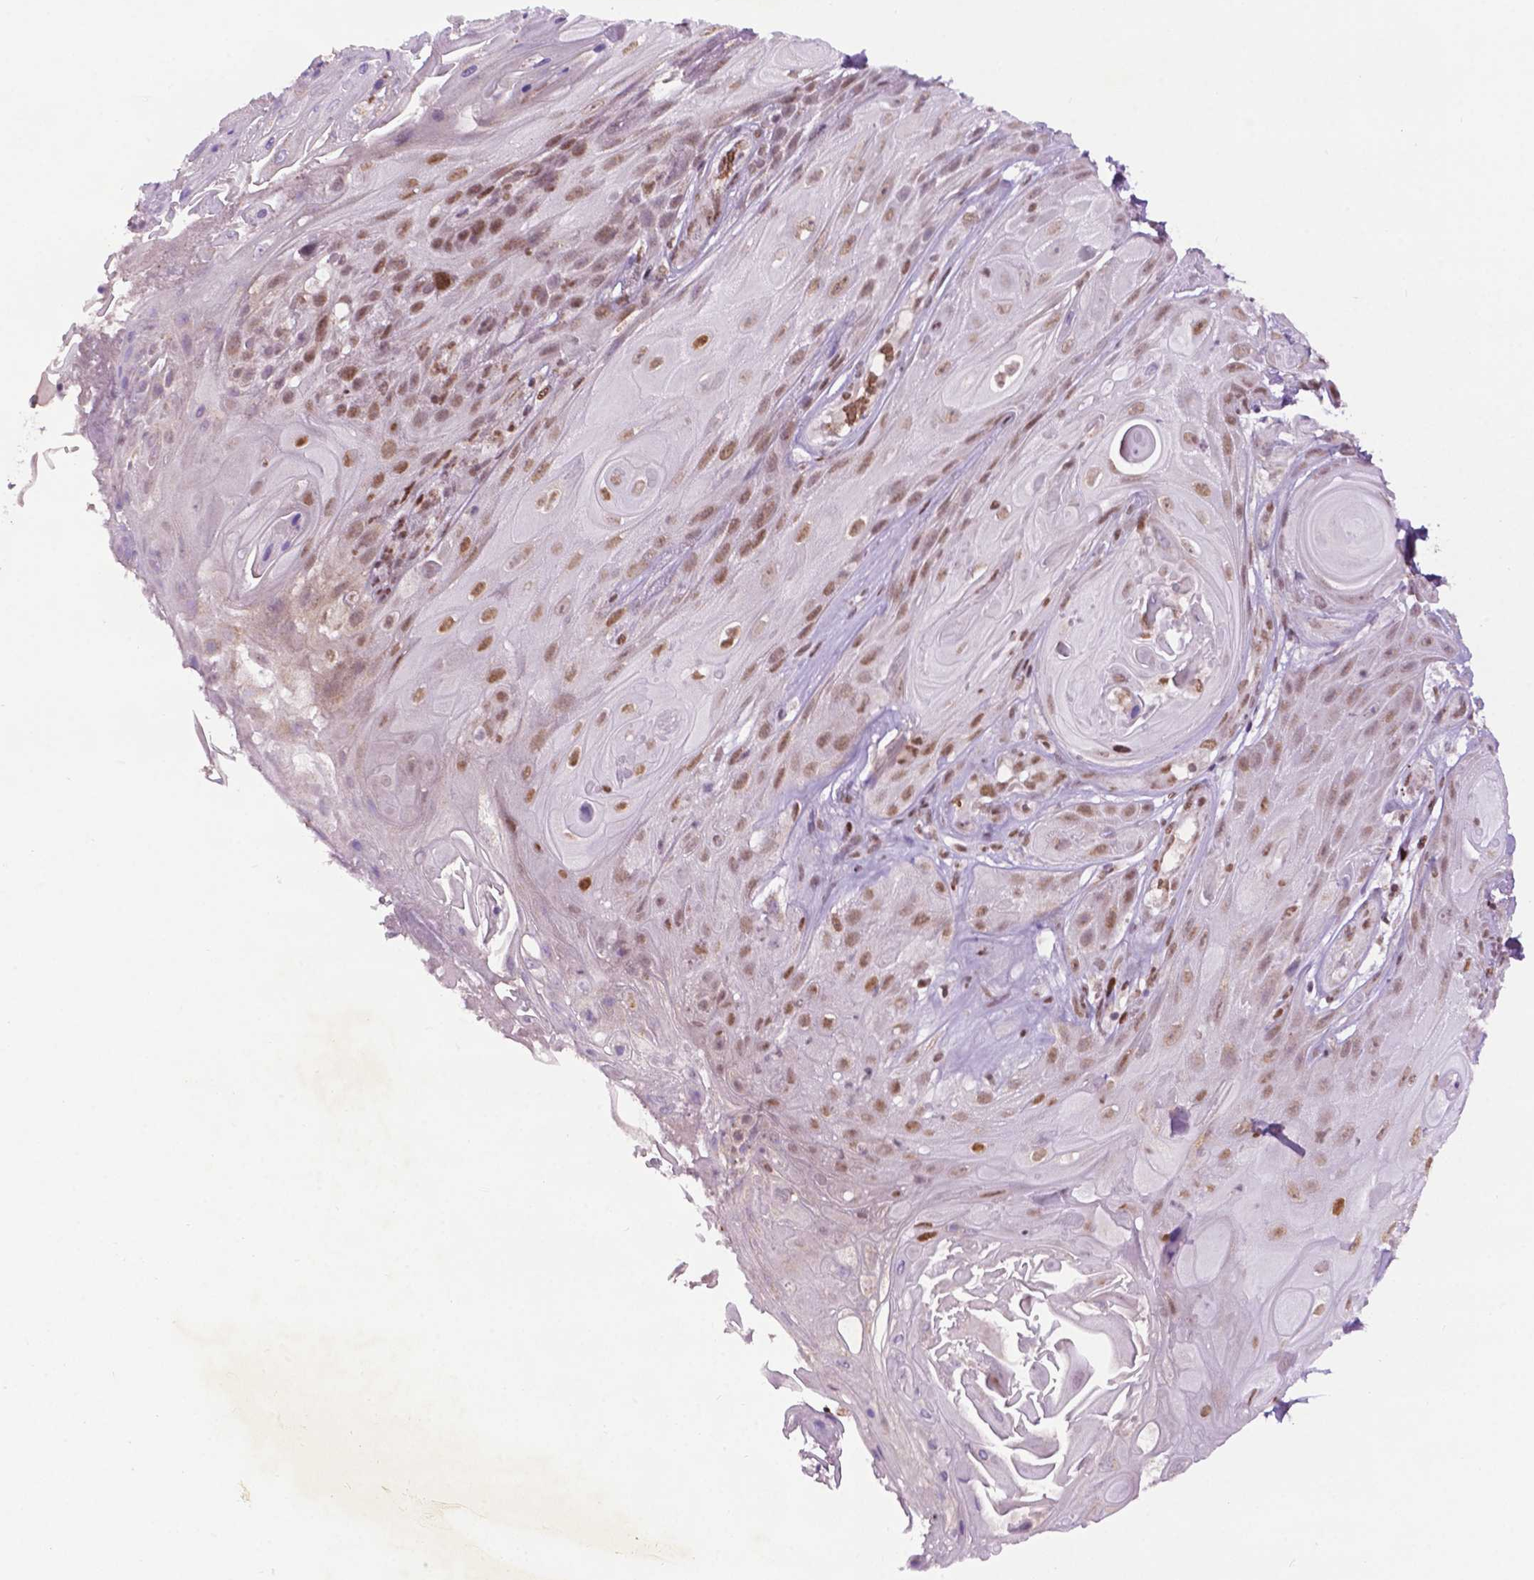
{"staining": {"intensity": "moderate", "quantity": ">75%", "location": "nuclear"}, "tissue": "skin cancer", "cell_type": "Tumor cells", "image_type": "cancer", "snomed": [{"axis": "morphology", "description": "Squamous cell carcinoma, NOS"}, {"axis": "topography", "description": "Skin"}], "caption": "Brown immunohistochemical staining in human squamous cell carcinoma (skin) exhibits moderate nuclear staining in approximately >75% of tumor cells.", "gene": "ZNF41", "patient": {"sex": "male", "age": 62}}